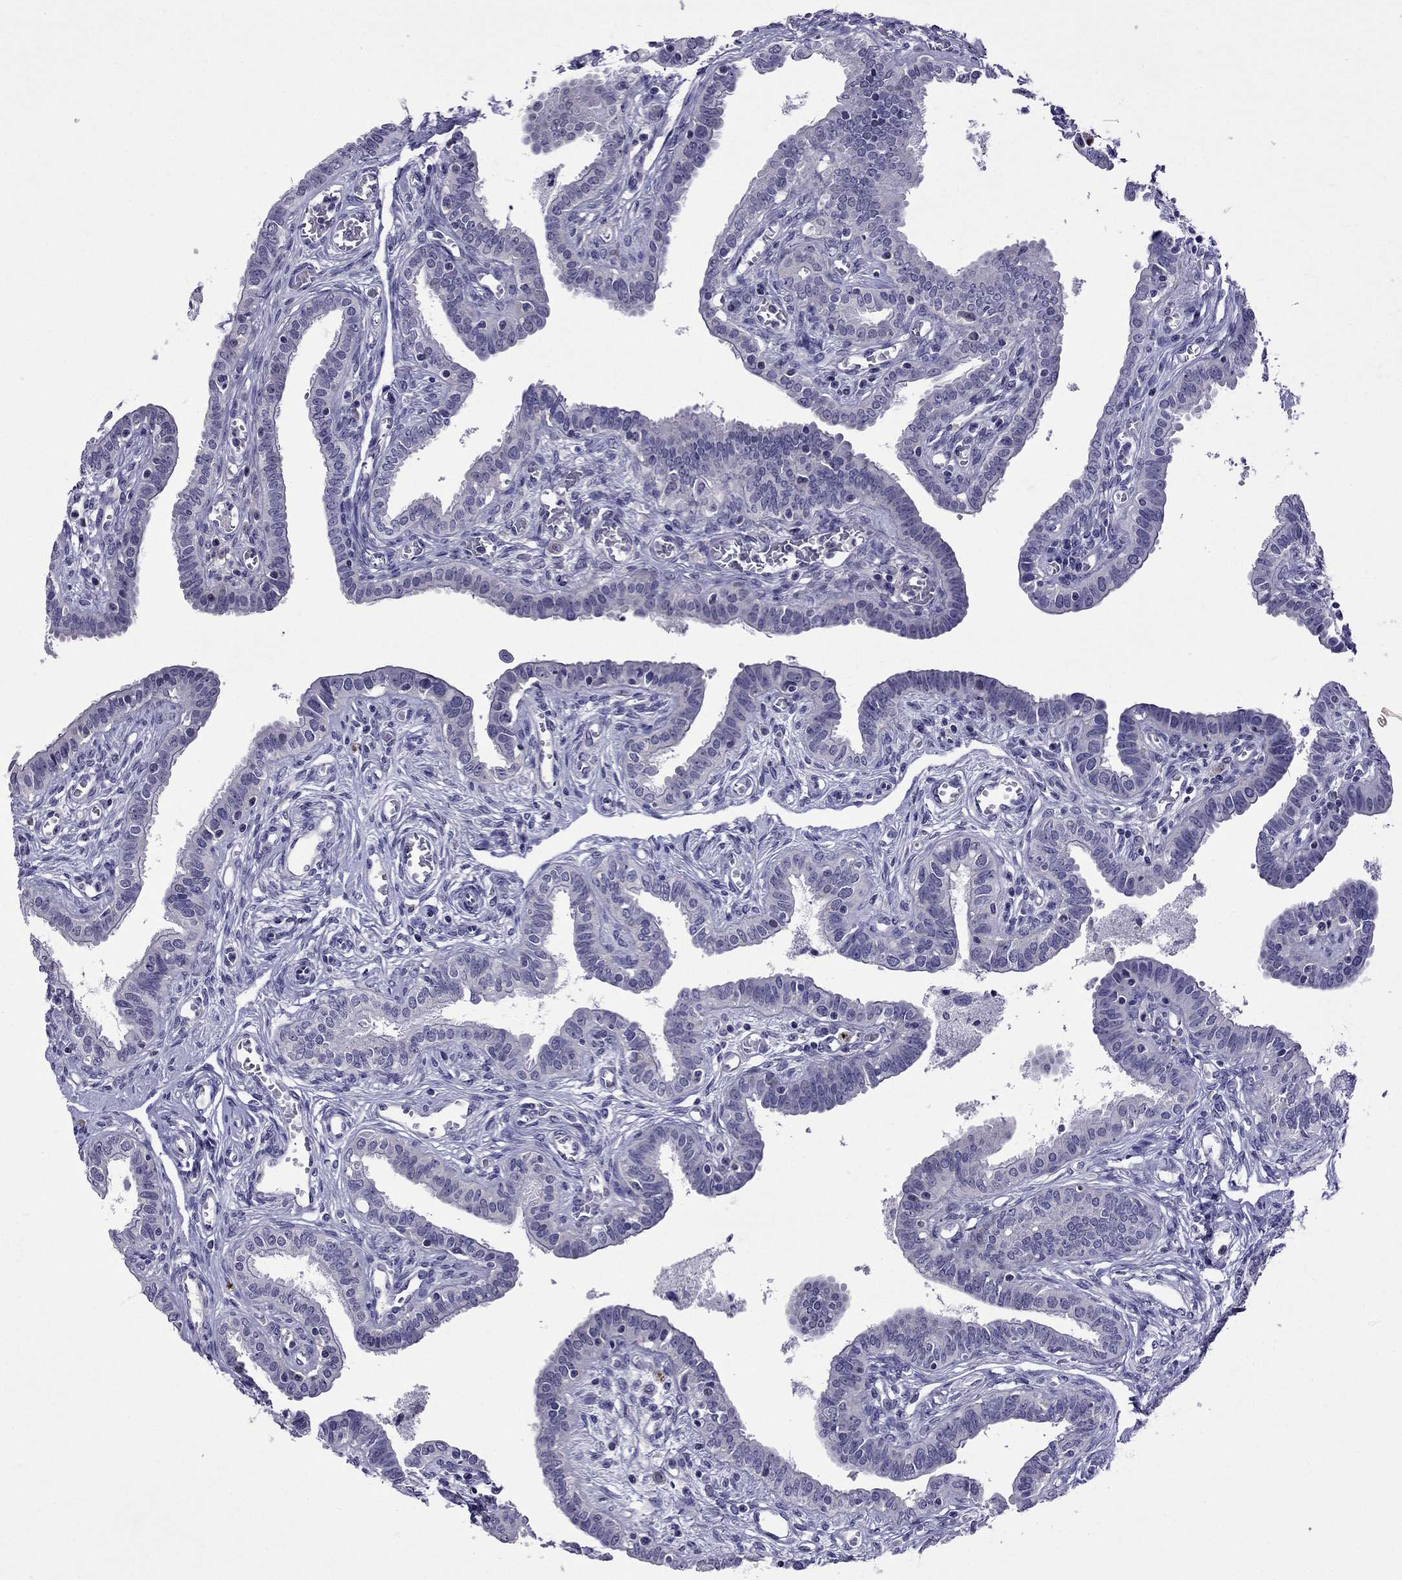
{"staining": {"intensity": "negative", "quantity": "none", "location": "none"}, "tissue": "fallopian tube", "cell_type": "Glandular cells", "image_type": "normal", "snomed": [{"axis": "morphology", "description": "Normal tissue, NOS"}, {"axis": "morphology", "description": "Carcinoma, endometroid"}, {"axis": "topography", "description": "Fallopian tube"}, {"axis": "topography", "description": "Ovary"}], "caption": "An immunohistochemistry micrograph of normal fallopian tube is shown. There is no staining in glandular cells of fallopian tube.", "gene": "SPTBN4", "patient": {"sex": "female", "age": 42}}